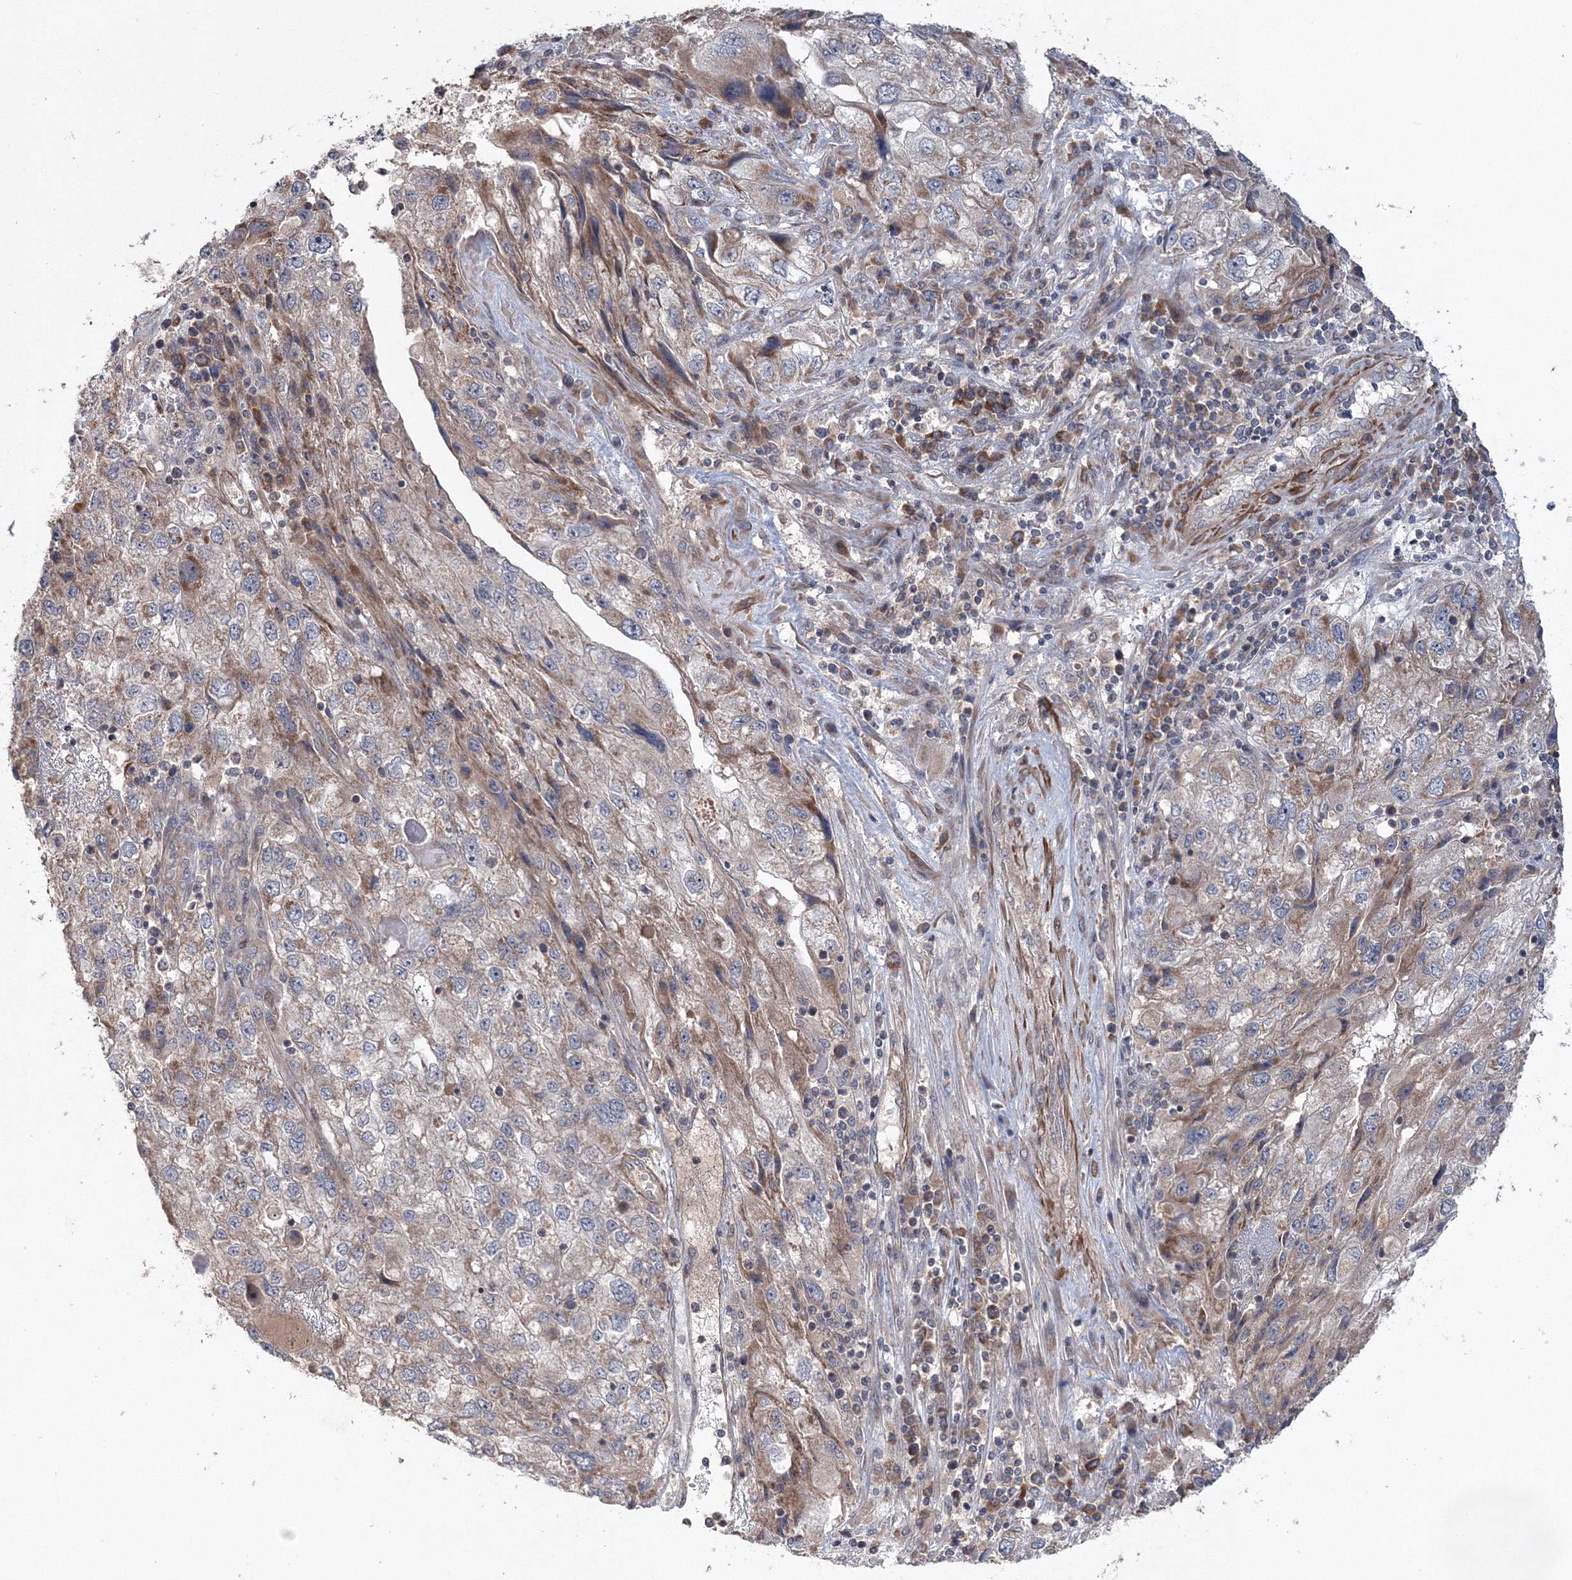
{"staining": {"intensity": "moderate", "quantity": "<25%", "location": "cytoplasmic/membranous"}, "tissue": "endometrial cancer", "cell_type": "Tumor cells", "image_type": "cancer", "snomed": [{"axis": "morphology", "description": "Adenocarcinoma, NOS"}, {"axis": "topography", "description": "Endometrium"}], "caption": "High-power microscopy captured an immunohistochemistry (IHC) photomicrograph of endometrial cancer, revealing moderate cytoplasmic/membranous expression in approximately <25% of tumor cells. The staining was performed using DAB (3,3'-diaminobenzidine), with brown indicating positive protein expression. Nuclei are stained blue with hematoxylin.", "gene": "NOA1", "patient": {"sex": "female", "age": 49}}